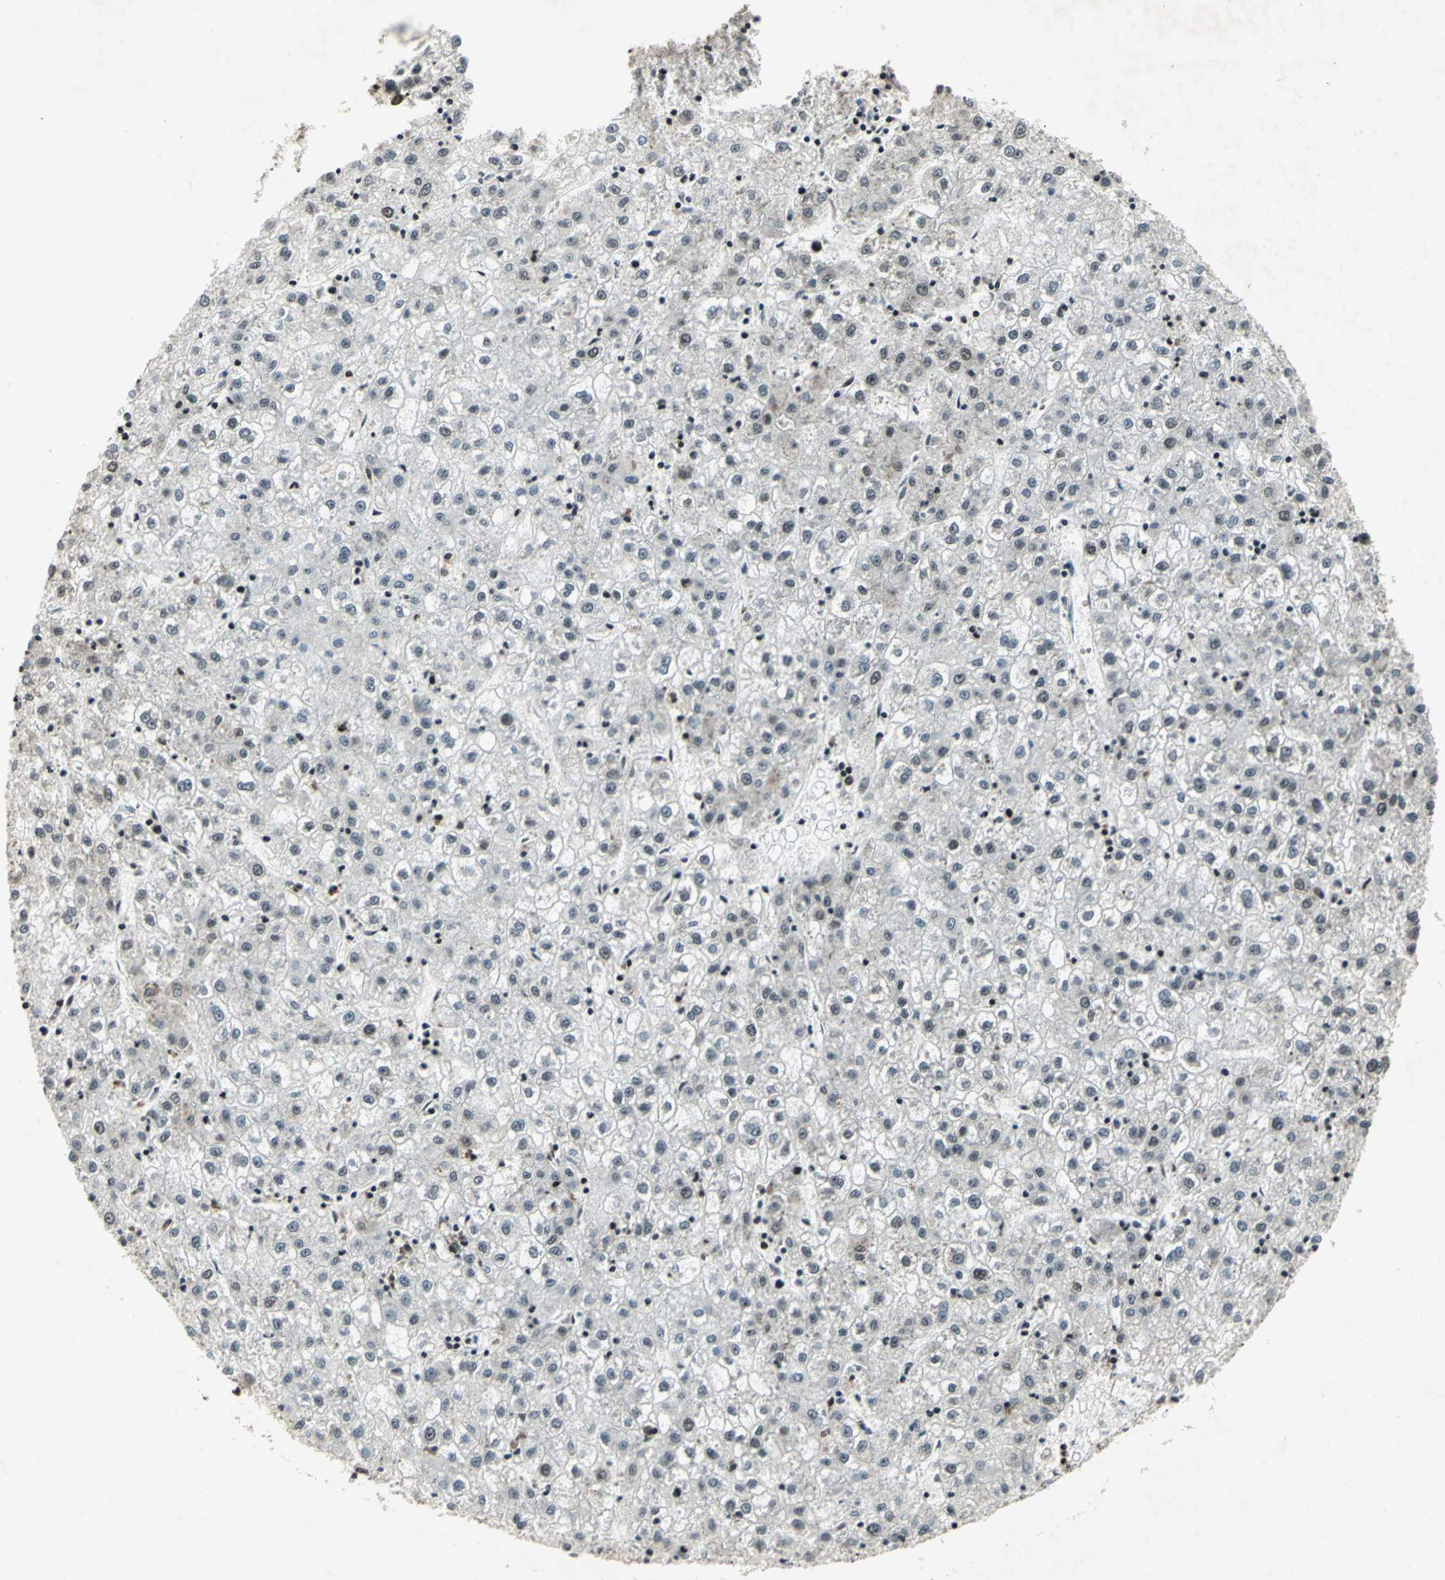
{"staining": {"intensity": "negative", "quantity": "none", "location": "none"}, "tissue": "liver cancer", "cell_type": "Tumor cells", "image_type": "cancer", "snomed": [{"axis": "morphology", "description": "Carcinoma, Hepatocellular, NOS"}, {"axis": "topography", "description": "Liver"}], "caption": "This image is of liver cancer (hepatocellular carcinoma) stained with immunohistochemistry (IHC) to label a protein in brown with the nuclei are counter-stained blue. There is no expression in tumor cells.", "gene": "UBTF", "patient": {"sex": "male", "age": 72}}